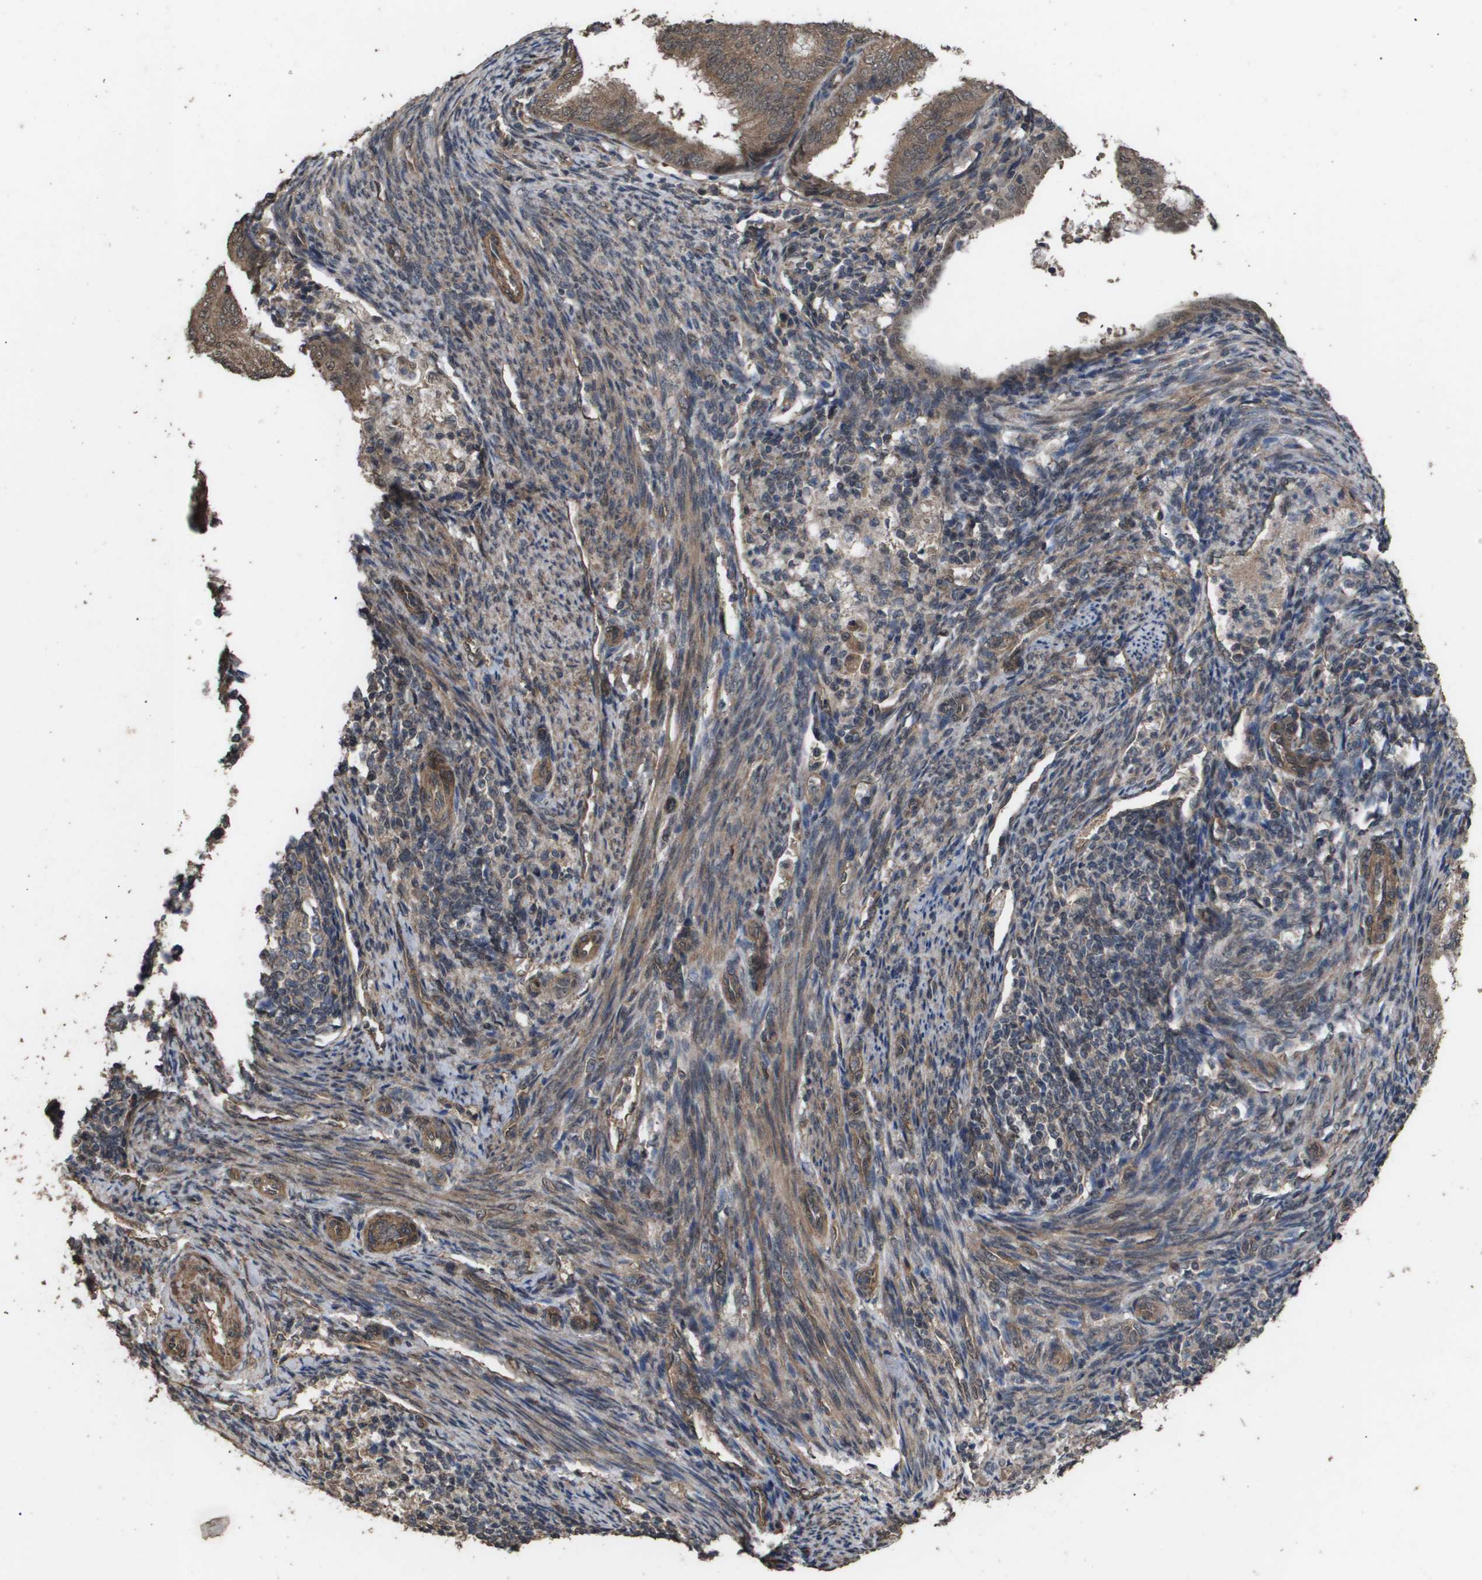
{"staining": {"intensity": "moderate", "quantity": ">75%", "location": "cytoplasmic/membranous"}, "tissue": "endometrial cancer", "cell_type": "Tumor cells", "image_type": "cancer", "snomed": [{"axis": "morphology", "description": "Adenocarcinoma, NOS"}, {"axis": "topography", "description": "Endometrium"}], "caption": "Endometrial adenocarcinoma tissue reveals moderate cytoplasmic/membranous staining in approximately >75% of tumor cells, visualized by immunohistochemistry.", "gene": "CUL5", "patient": {"sex": "female", "age": 58}}